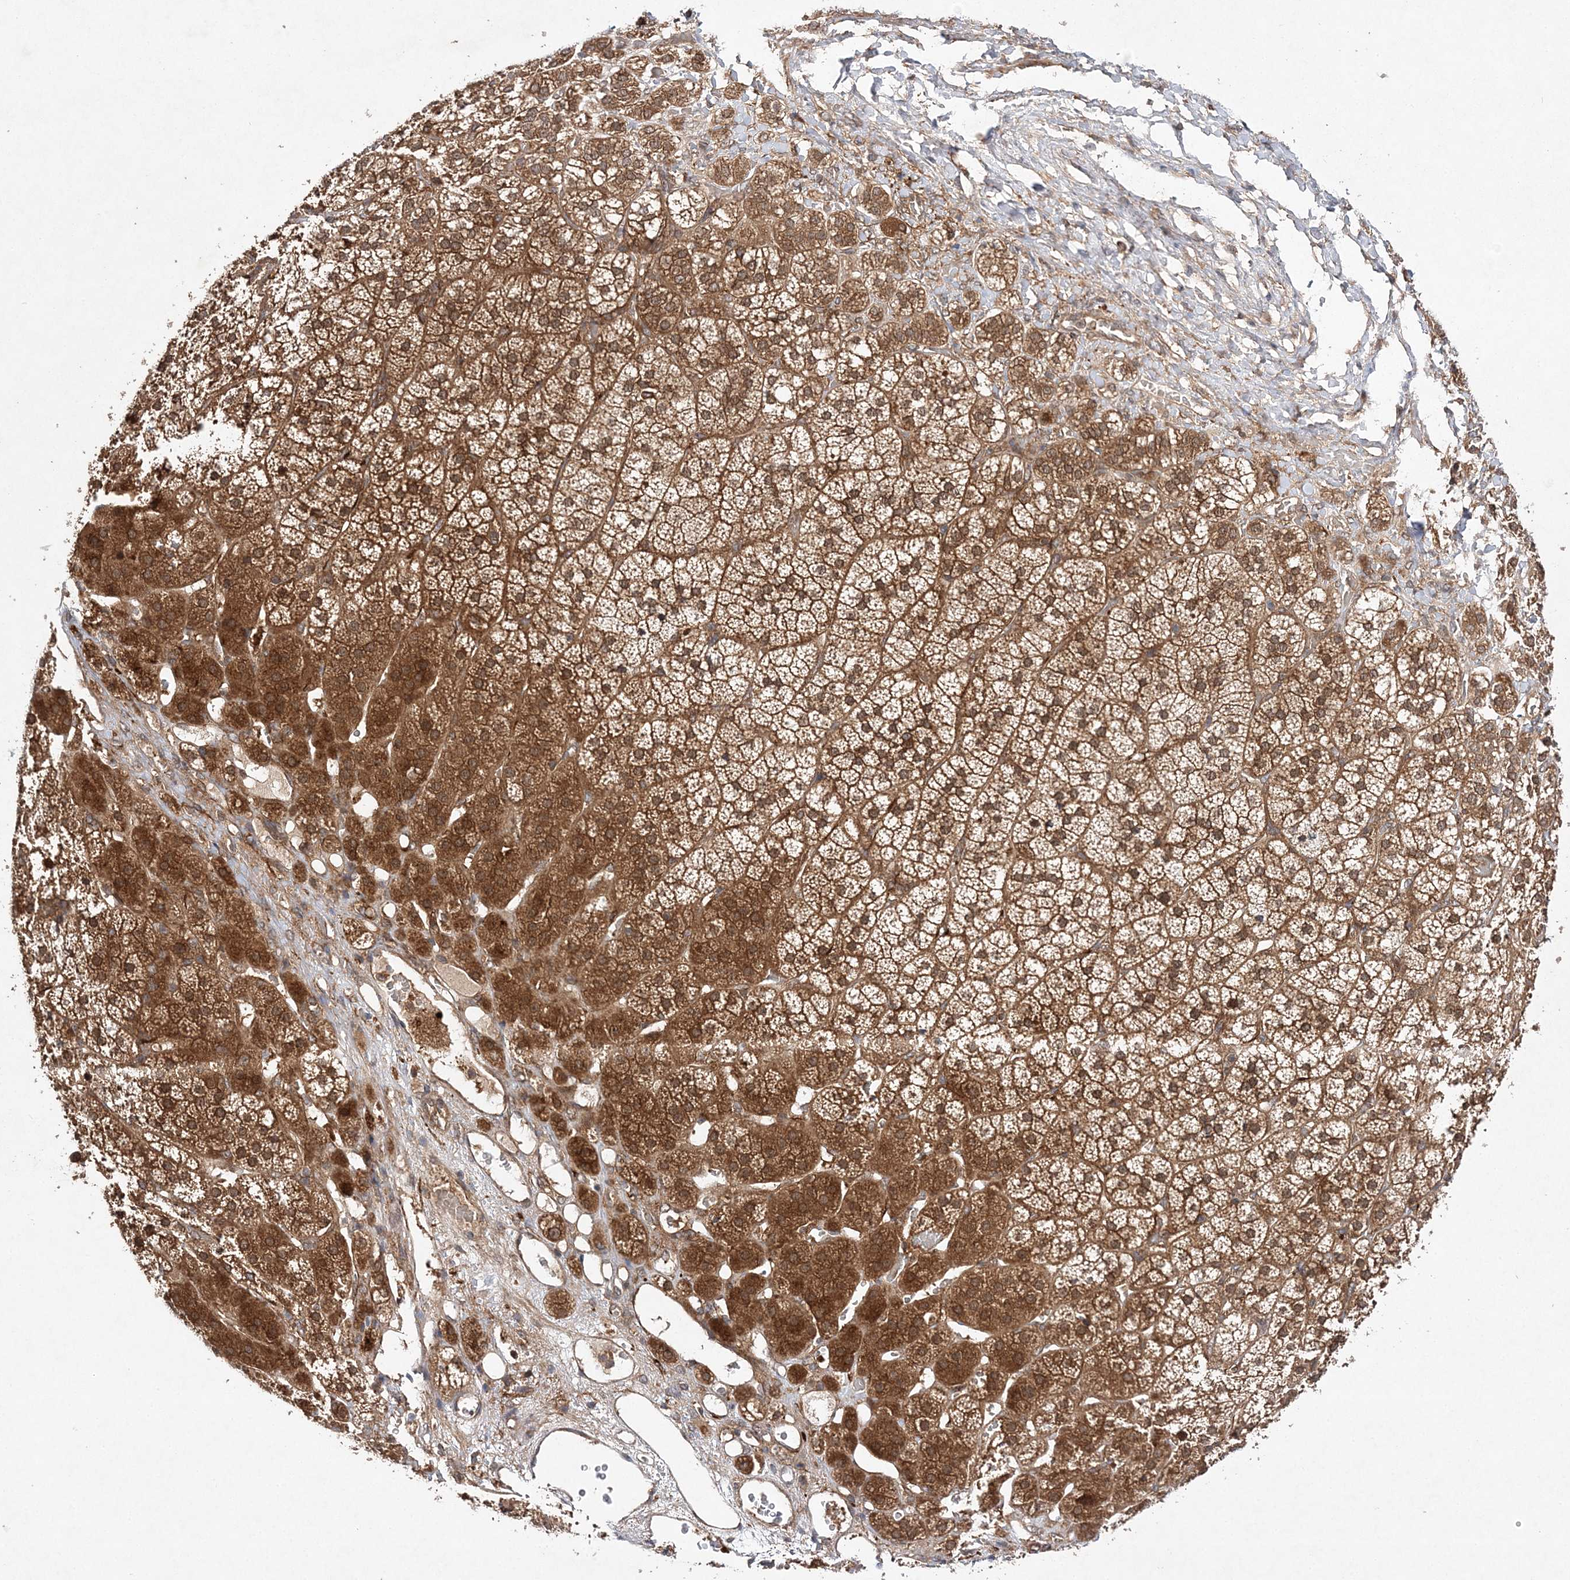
{"staining": {"intensity": "strong", "quantity": "25%-75%", "location": "cytoplasmic/membranous"}, "tissue": "adrenal gland", "cell_type": "Glandular cells", "image_type": "normal", "snomed": [{"axis": "morphology", "description": "Normal tissue, NOS"}, {"axis": "topography", "description": "Adrenal gland"}], "caption": "Benign adrenal gland displays strong cytoplasmic/membranous expression in about 25%-75% of glandular cells, visualized by immunohistochemistry. The protein of interest is shown in brown color, while the nuclei are stained blue.", "gene": "TMEM9B", "patient": {"sex": "female", "age": 44}}